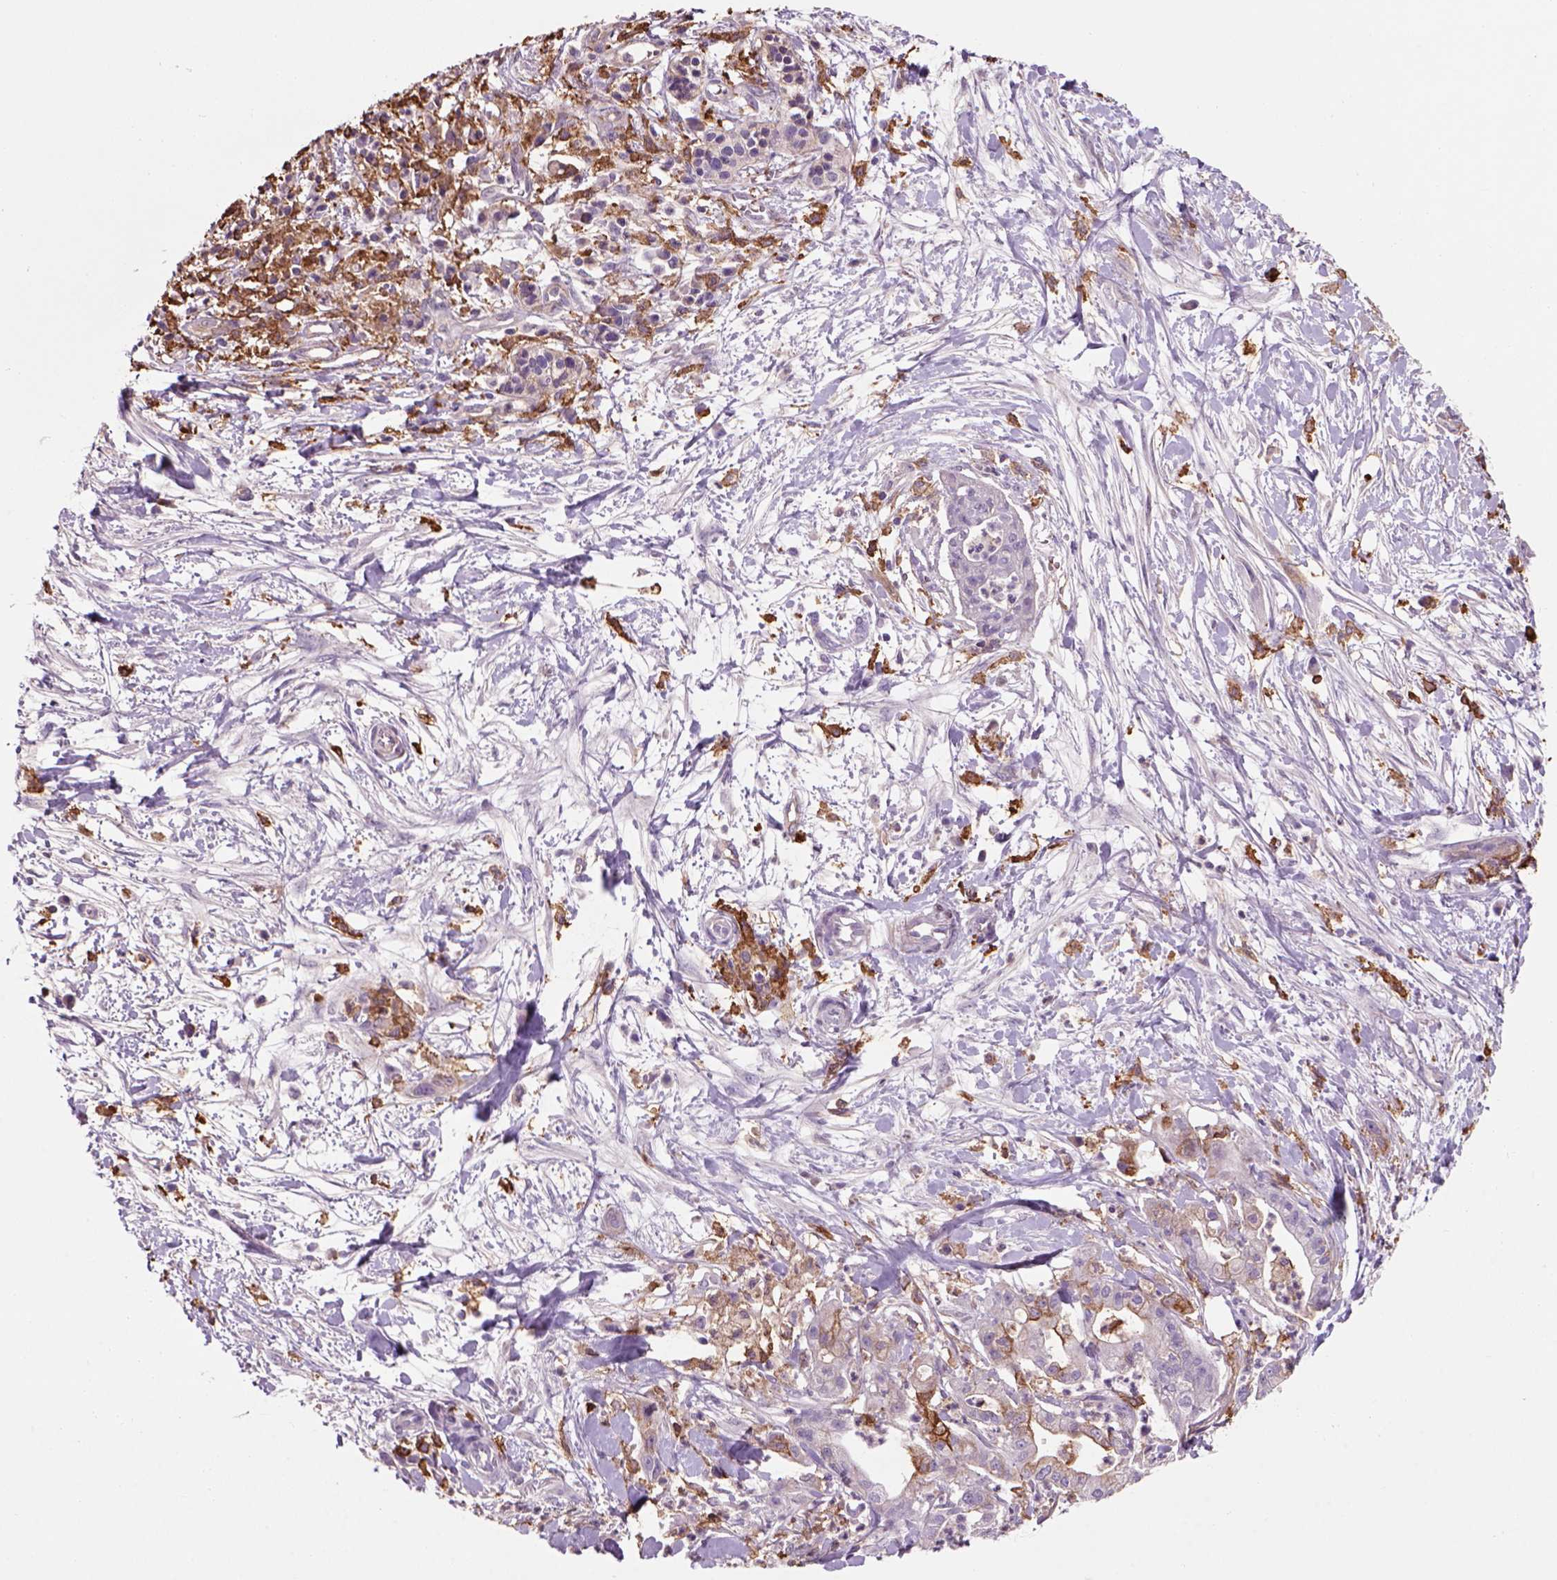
{"staining": {"intensity": "negative", "quantity": "none", "location": "none"}, "tissue": "pancreatic cancer", "cell_type": "Tumor cells", "image_type": "cancer", "snomed": [{"axis": "morphology", "description": "Normal tissue, NOS"}, {"axis": "morphology", "description": "Adenocarcinoma, NOS"}, {"axis": "topography", "description": "Lymph node"}, {"axis": "topography", "description": "Pancreas"}], "caption": "A high-resolution image shows IHC staining of pancreatic cancer, which displays no significant staining in tumor cells.", "gene": "CD14", "patient": {"sex": "female", "age": 58}}